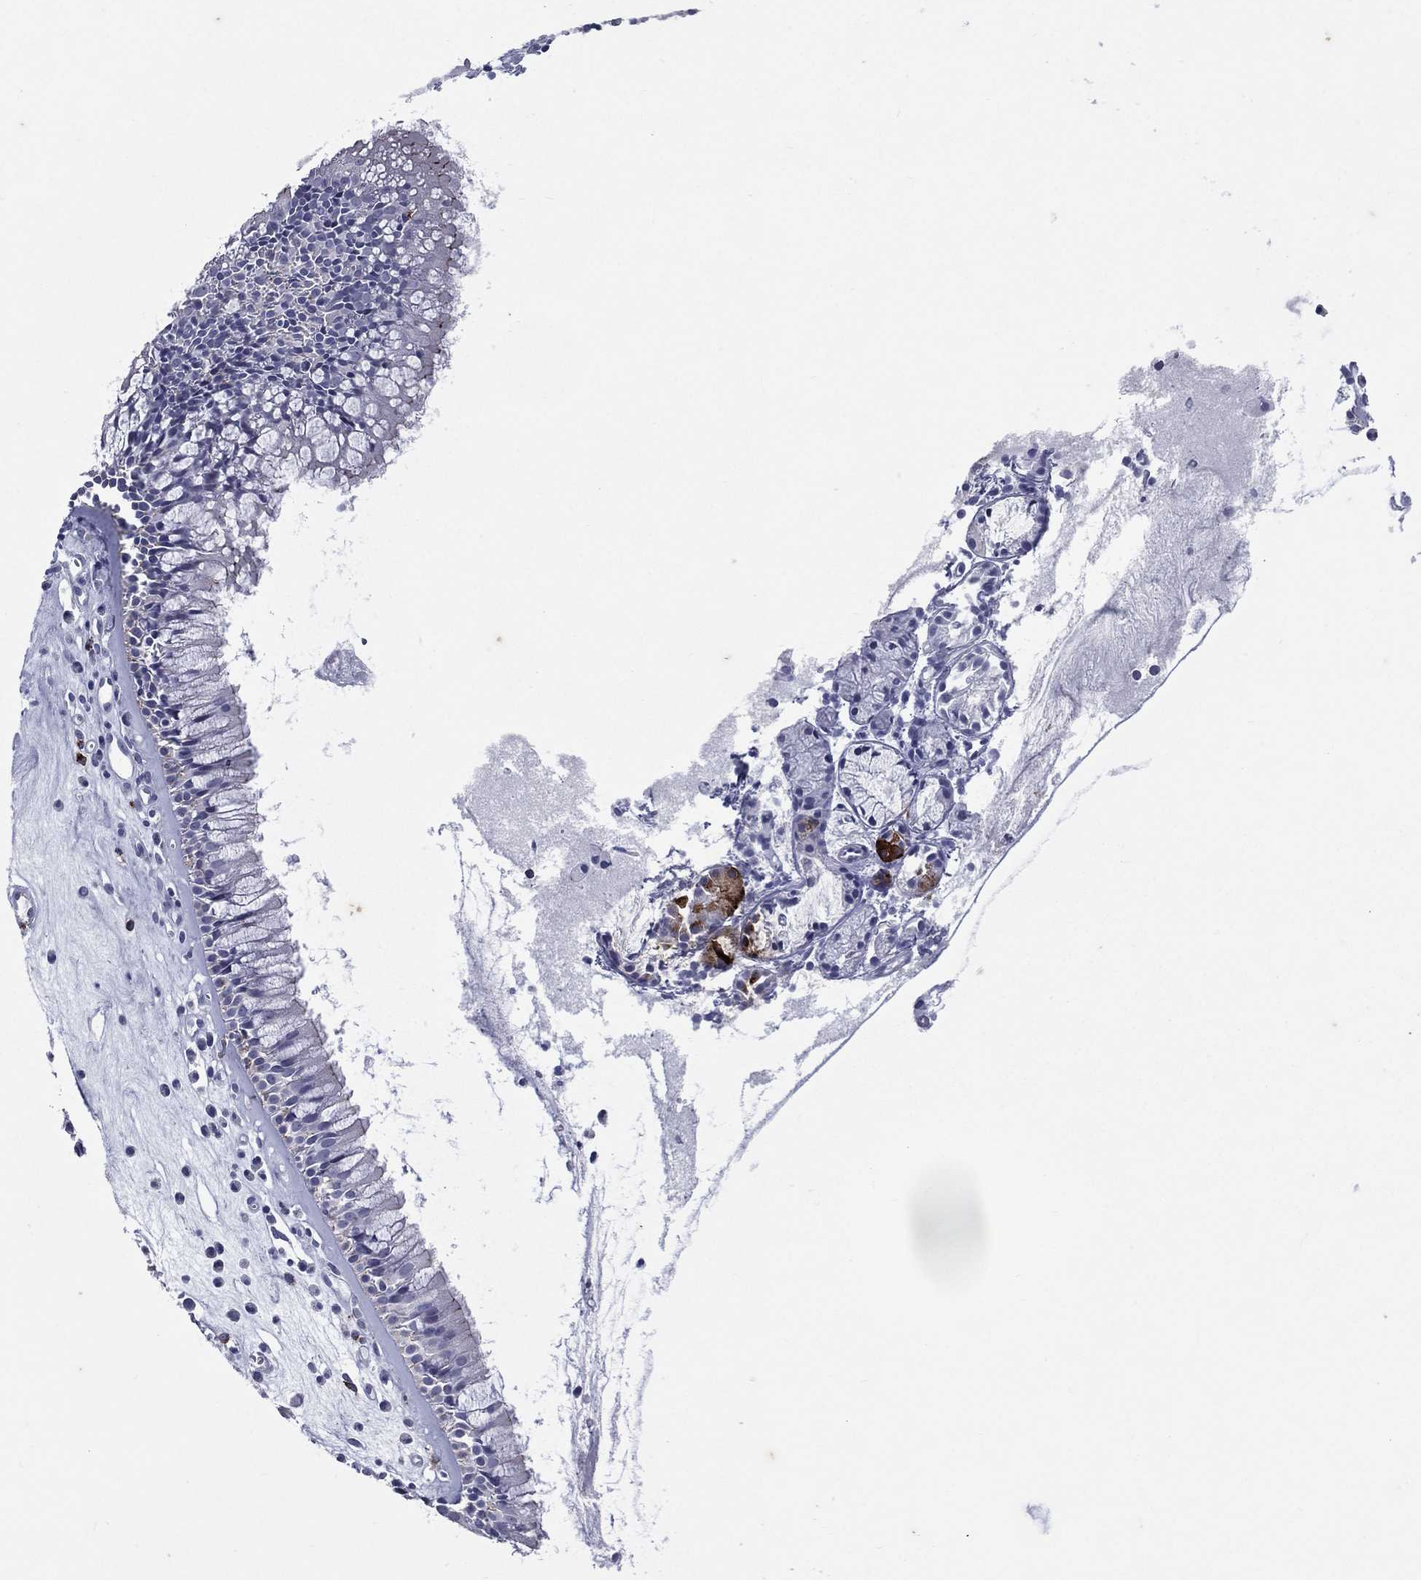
{"staining": {"intensity": "negative", "quantity": "none", "location": "none"}, "tissue": "nasopharynx", "cell_type": "Respiratory epithelial cells", "image_type": "normal", "snomed": [{"axis": "morphology", "description": "Normal tissue, NOS"}, {"axis": "topography", "description": "Nasopharynx"}], "caption": "This is an immunohistochemistry (IHC) photomicrograph of benign human nasopharynx. There is no positivity in respiratory epithelial cells.", "gene": "HLA", "patient": {"sex": "male", "age": 57}}